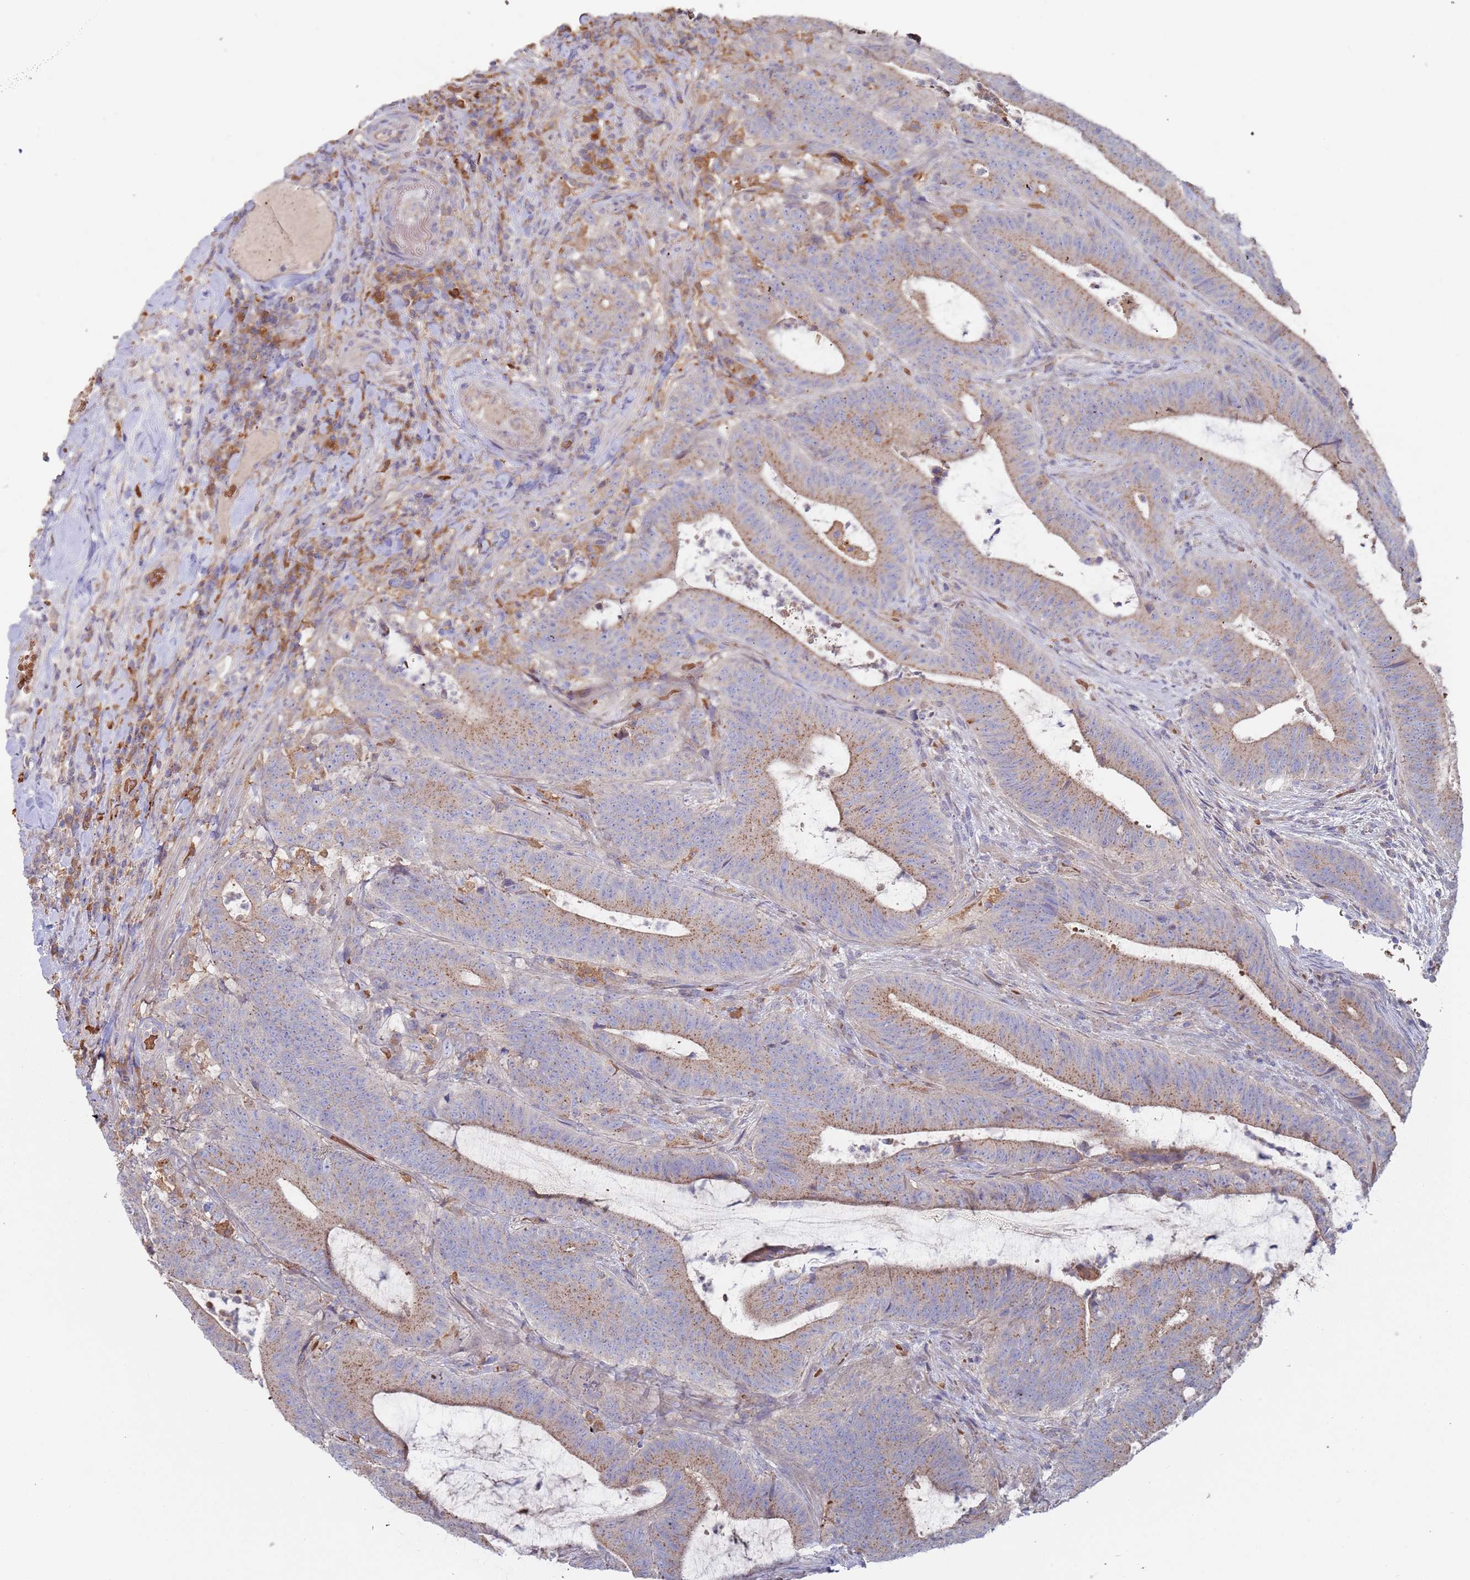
{"staining": {"intensity": "weak", "quantity": "25%-75%", "location": "cytoplasmic/membranous"}, "tissue": "colorectal cancer", "cell_type": "Tumor cells", "image_type": "cancer", "snomed": [{"axis": "morphology", "description": "Adenocarcinoma, NOS"}, {"axis": "topography", "description": "Colon"}], "caption": "A brown stain shows weak cytoplasmic/membranous positivity of a protein in human colorectal cancer (adenocarcinoma) tumor cells. (DAB (3,3'-diaminobenzidine) IHC with brightfield microscopy, high magnification).", "gene": "MALRD1", "patient": {"sex": "female", "age": 43}}